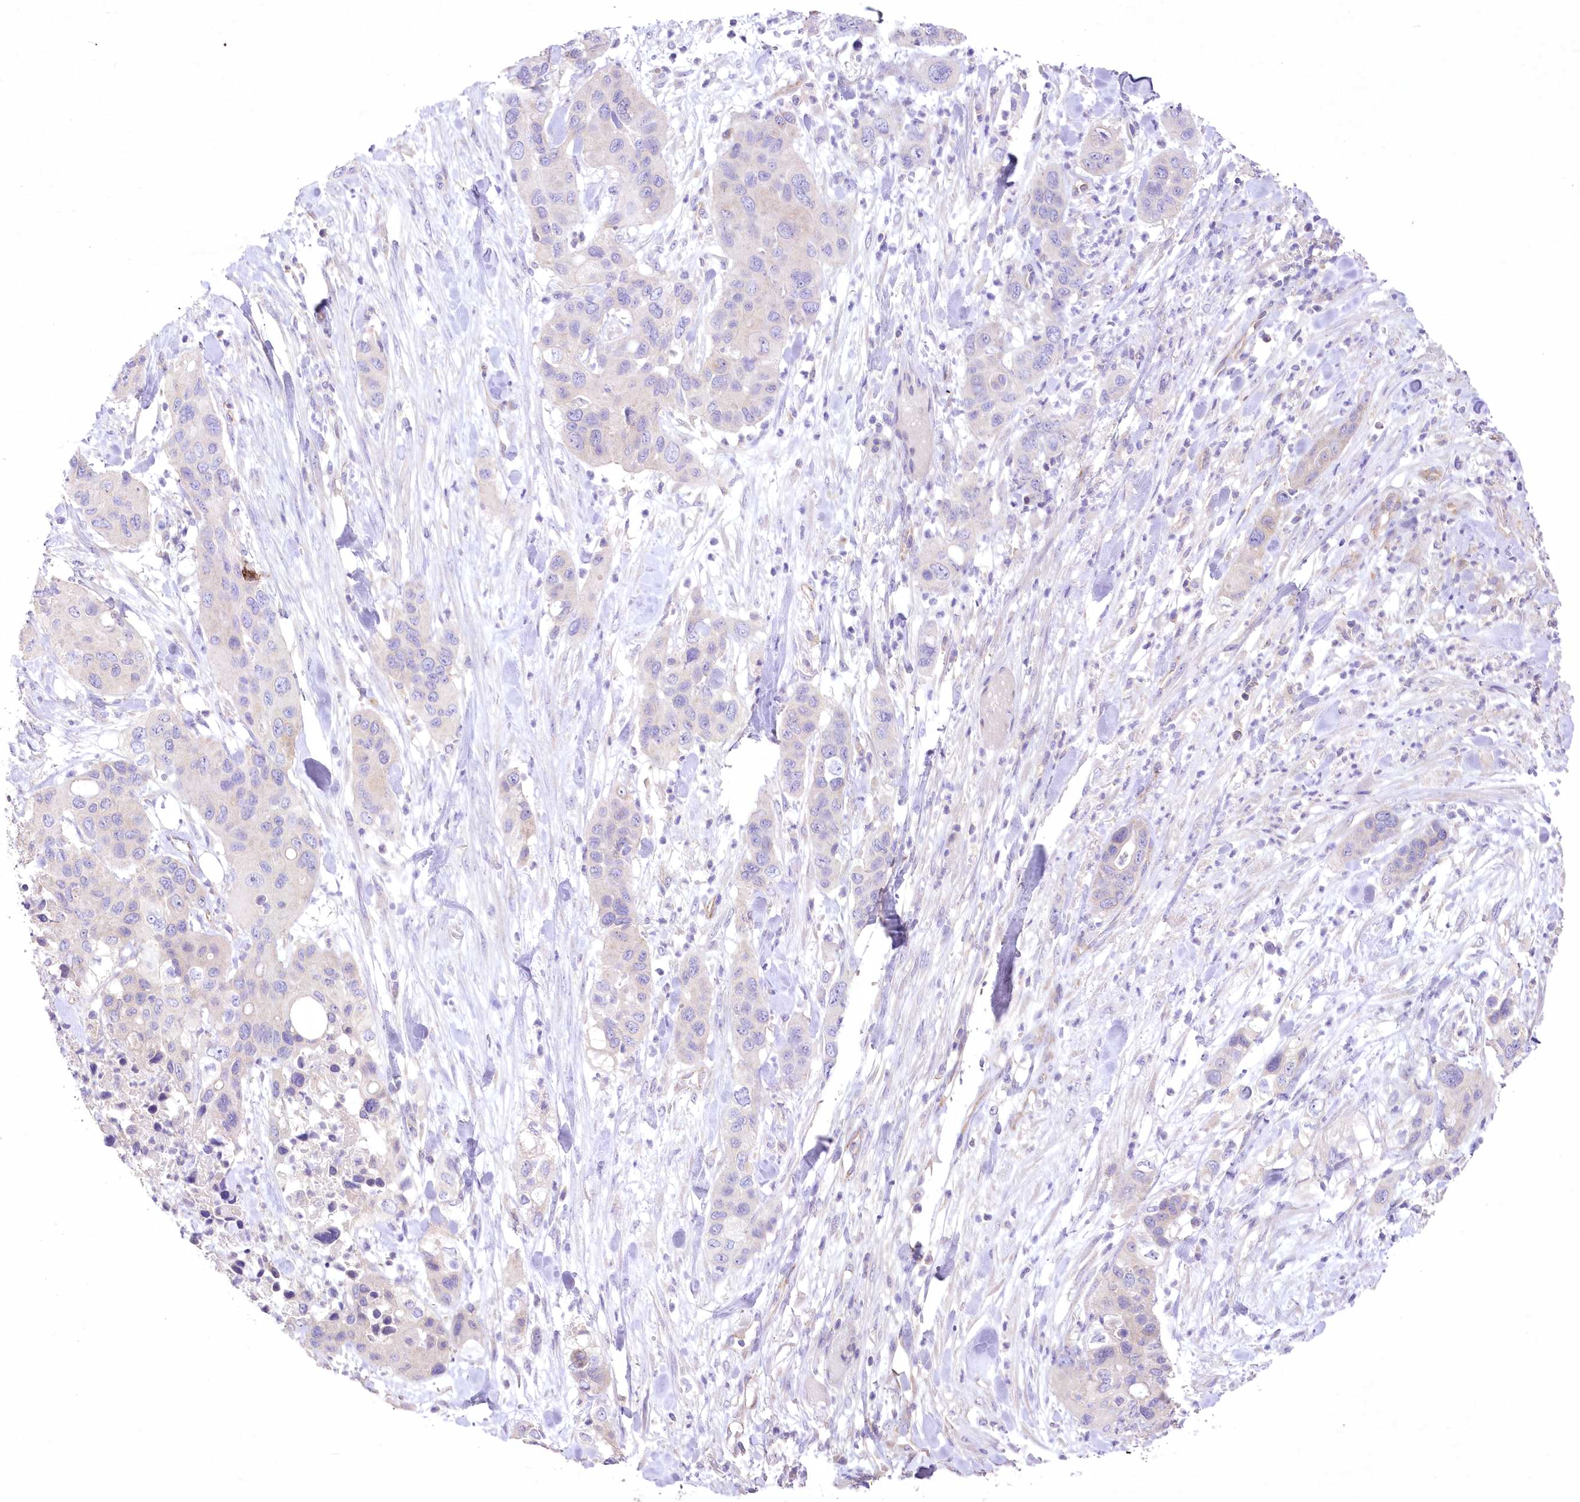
{"staining": {"intensity": "negative", "quantity": "none", "location": "none"}, "tissue": "pancreatic cancer", "cell_type": "Tumor cells", "image_type": "cancer", "snomed": [{"axis": "morphology", "description": "Adenocarcinoma, NOS"}, {"axis": "topography", "description": "Pancreas"}], "caption": "The histopathology image displays no staining of tumor cells in pancreatic adenocarcinoma.", "gene": "ITSN2", "patient": {"sex": "female", "age": 71}}